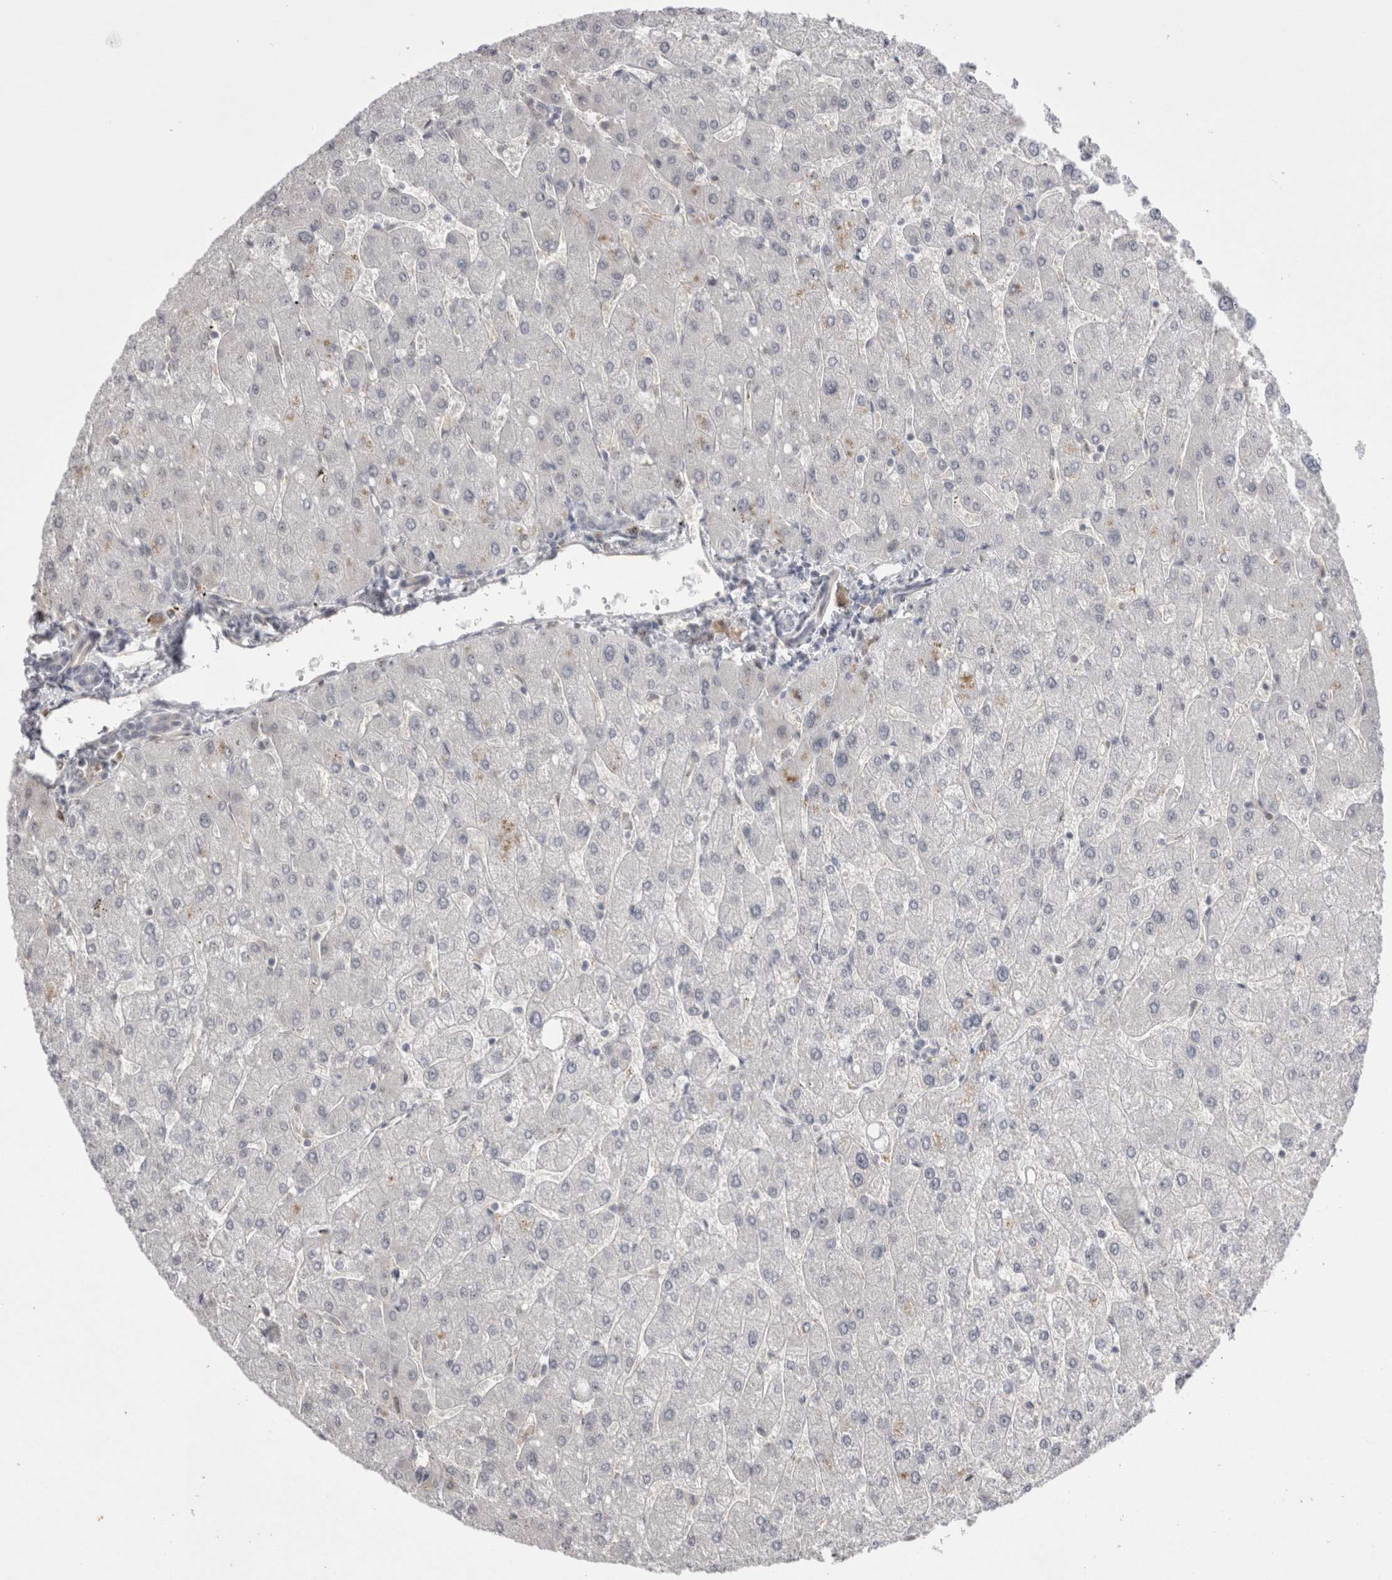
{"staining": {"intensity": "negative", "quantity": "none", "location": "none"}, "tissue": "liver", "cell_type": "Cholangiocytes", "image_type": "normal", "snomed": [{"axis": "morphology", "description": "Normal tissue, NOS"}, {"axis": "topography", "description": "Liver"}], "caption": "Immunohistochemical staining of benign human liver demonstrates no significant staining in cholangiocytes. Nuclei are stained in blue.", "gene": "EXOSC4", "patient": {"sex": "male", "age": 55}}